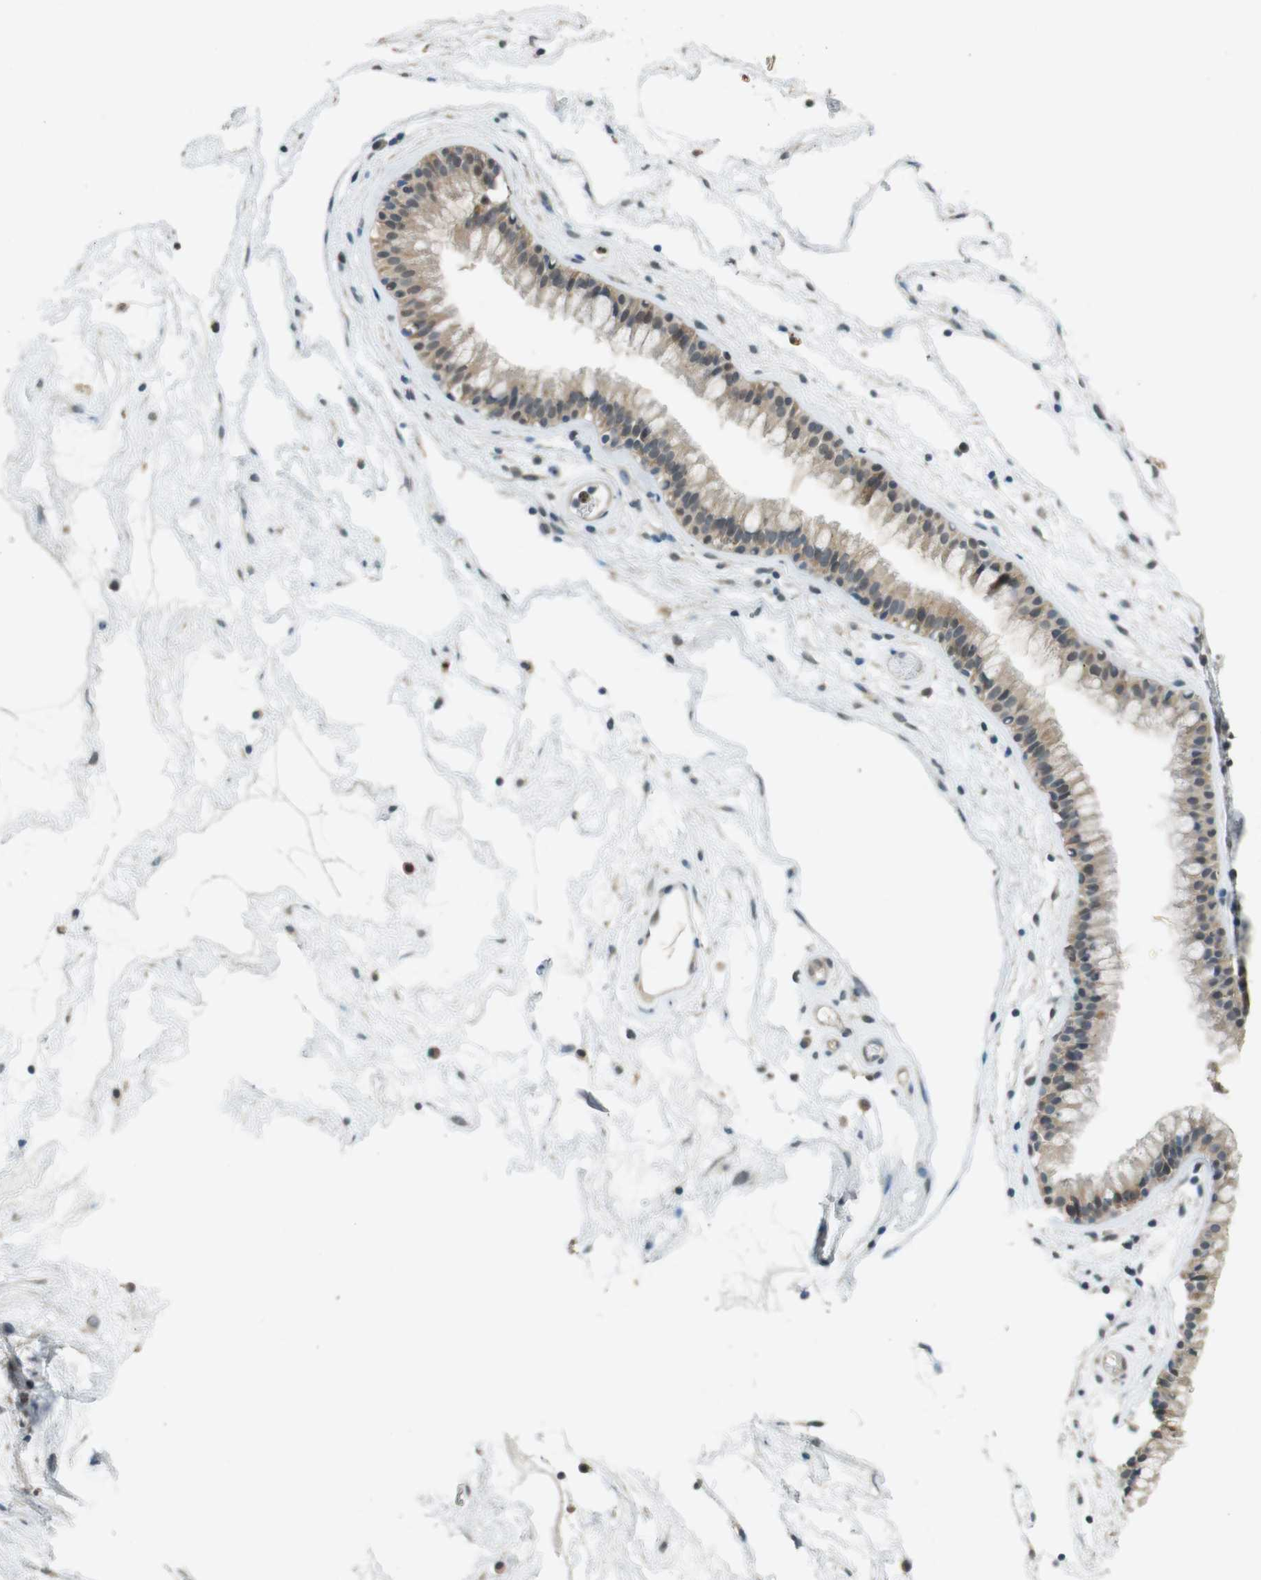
{"staining": {"intensity": "weak", "quantity": ">75%", "location": "cytoplasmic/membranous,nuclear"}, "tissue": "nasopharynx", "cell_type": "Respiratory epithelial cells", "image_type": "normal", "snomed": [{"axis": "morphology", "description": "Normal tissue, NOS"}, {"axis": "morphology", "description": "Inflammation, NOS"}, {"axis": "topography", "description": "Nasopharynx"}], "caption": "This photomicrograph exhibits normal nasopharynx stained with IHC to label a protein in brown. The cytoplasmic/membranous,nuclear of respiratory epithelial cells show weak positivity for the protein. Nuclei are counter-stained blue.", "gene": "CDK14", "patient": {"sex": "male", "age": 48}}